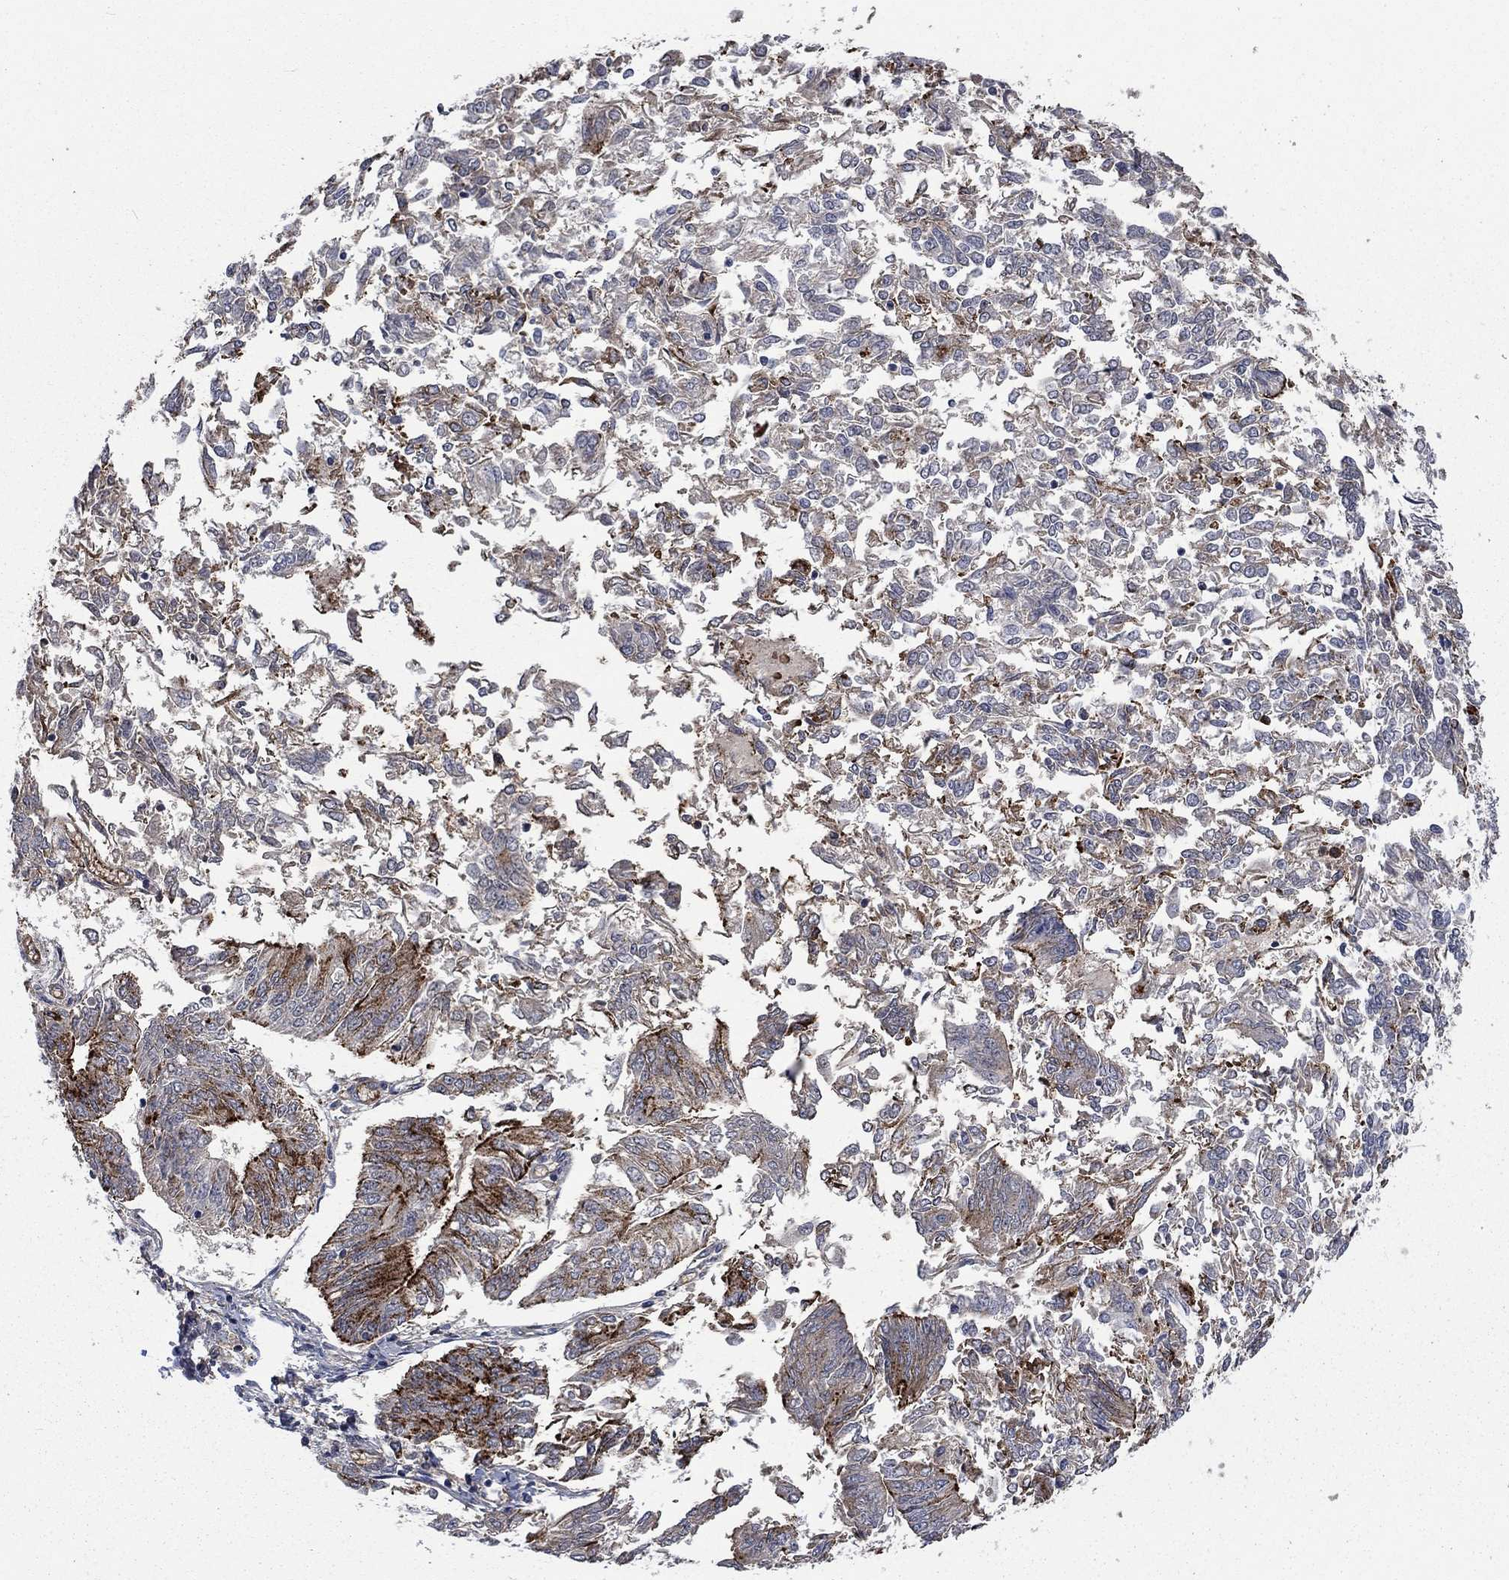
{"staining": {"intensity": "strong", "quantity": "25%-75%", "location": "cytoplasmic/membranous"}, "tissue": "endometrial cancer", "cell_type": "Tumor cells", "image_type": "cancer", "snomed": [{"axis": "morphology", "description": "Adenocarcinoma, NOS"}, {"axis": "topography", "description": "Endometrium"}], "caption": "Brown immunohistochemical staining in human adenocarcinoma (endometrial) displays strong cytoplasmic/membranous expression in approximately 25%-75% of tumor cells.", "gene": "VCAN", "patient": {"sex": "female", "age": 58}}